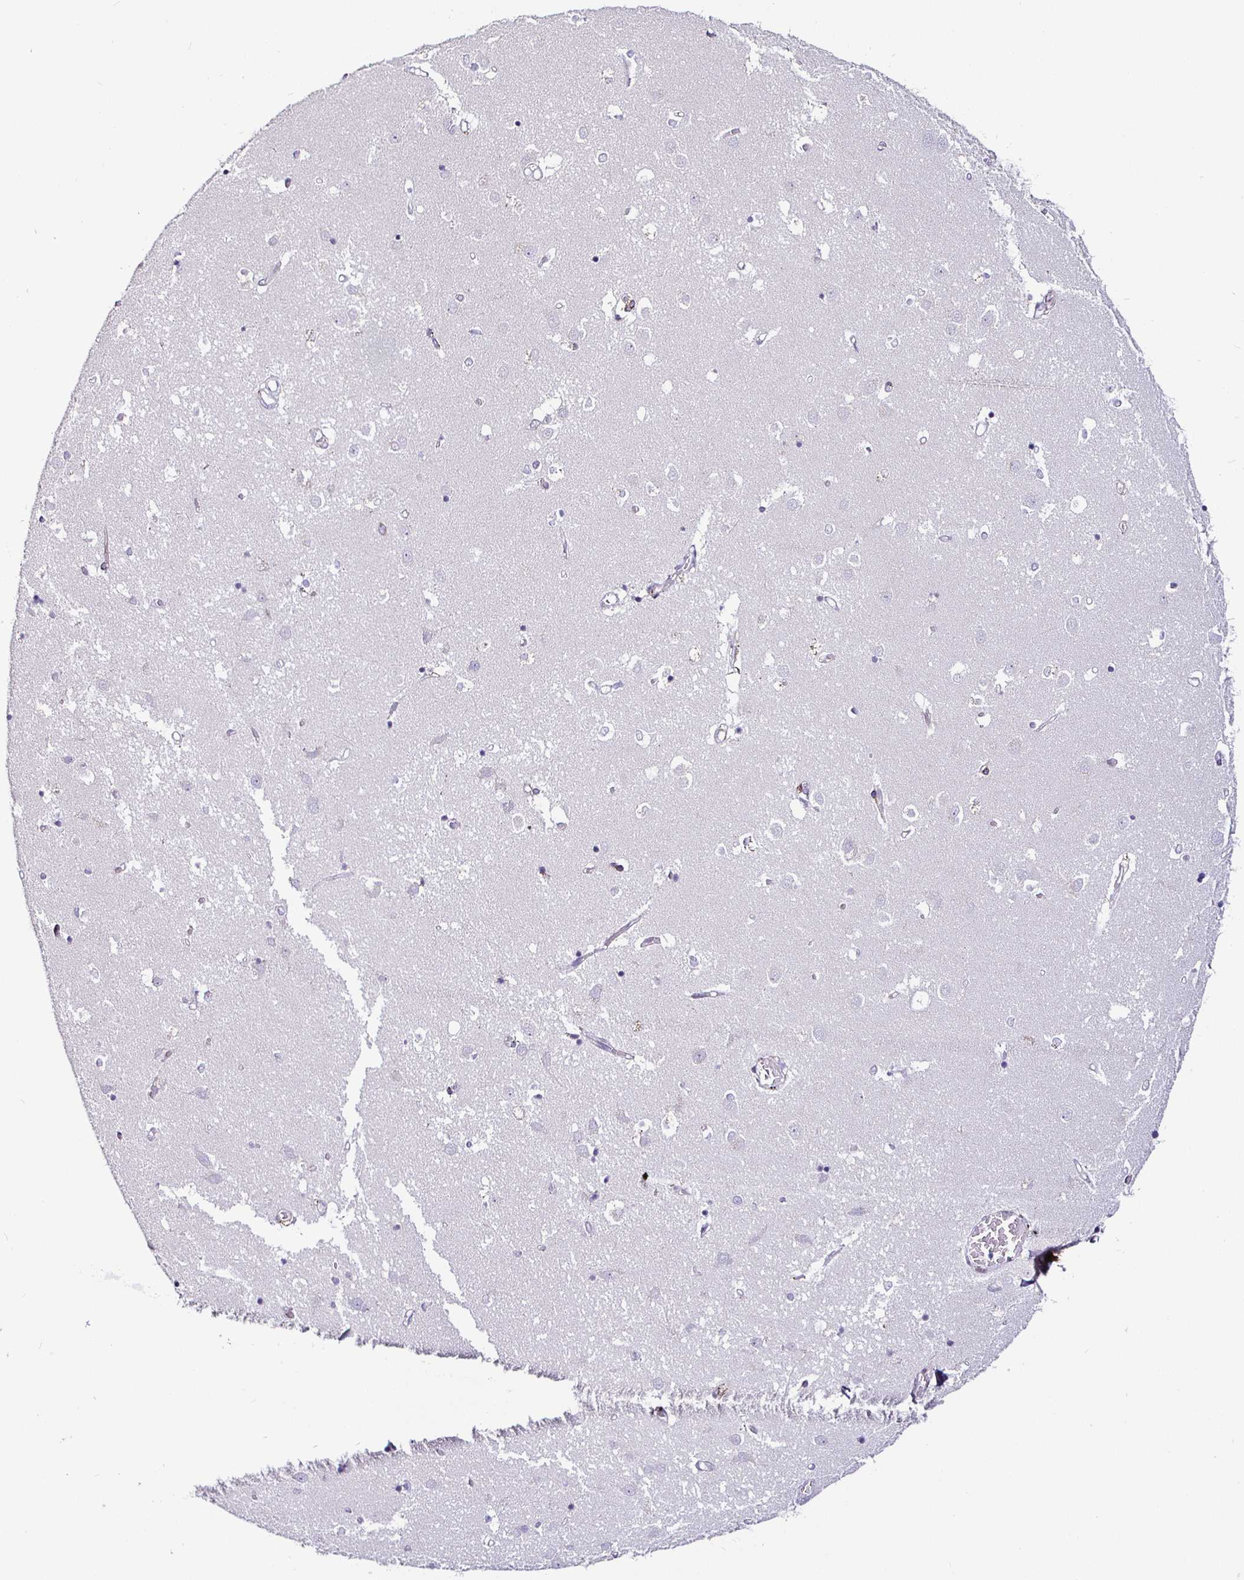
{"staining": {"intensity": "negative", "quantity": "none", "location": "none"}, "tissue": "caudate", "cell_type": "Glial cells", "image_type": "normal", "snomed": [{"axis": "morphology", "description": "Normal tissue, NOS"}, {"axis": "topography", "description": "Lateral ventricle wall"}], "caption": "Immunohistochemistry (IHC) of normal human caudate reveals no staining in glial cells.", "gene": "P4HA2", "patient": {"sex": "male", "age": 54}}